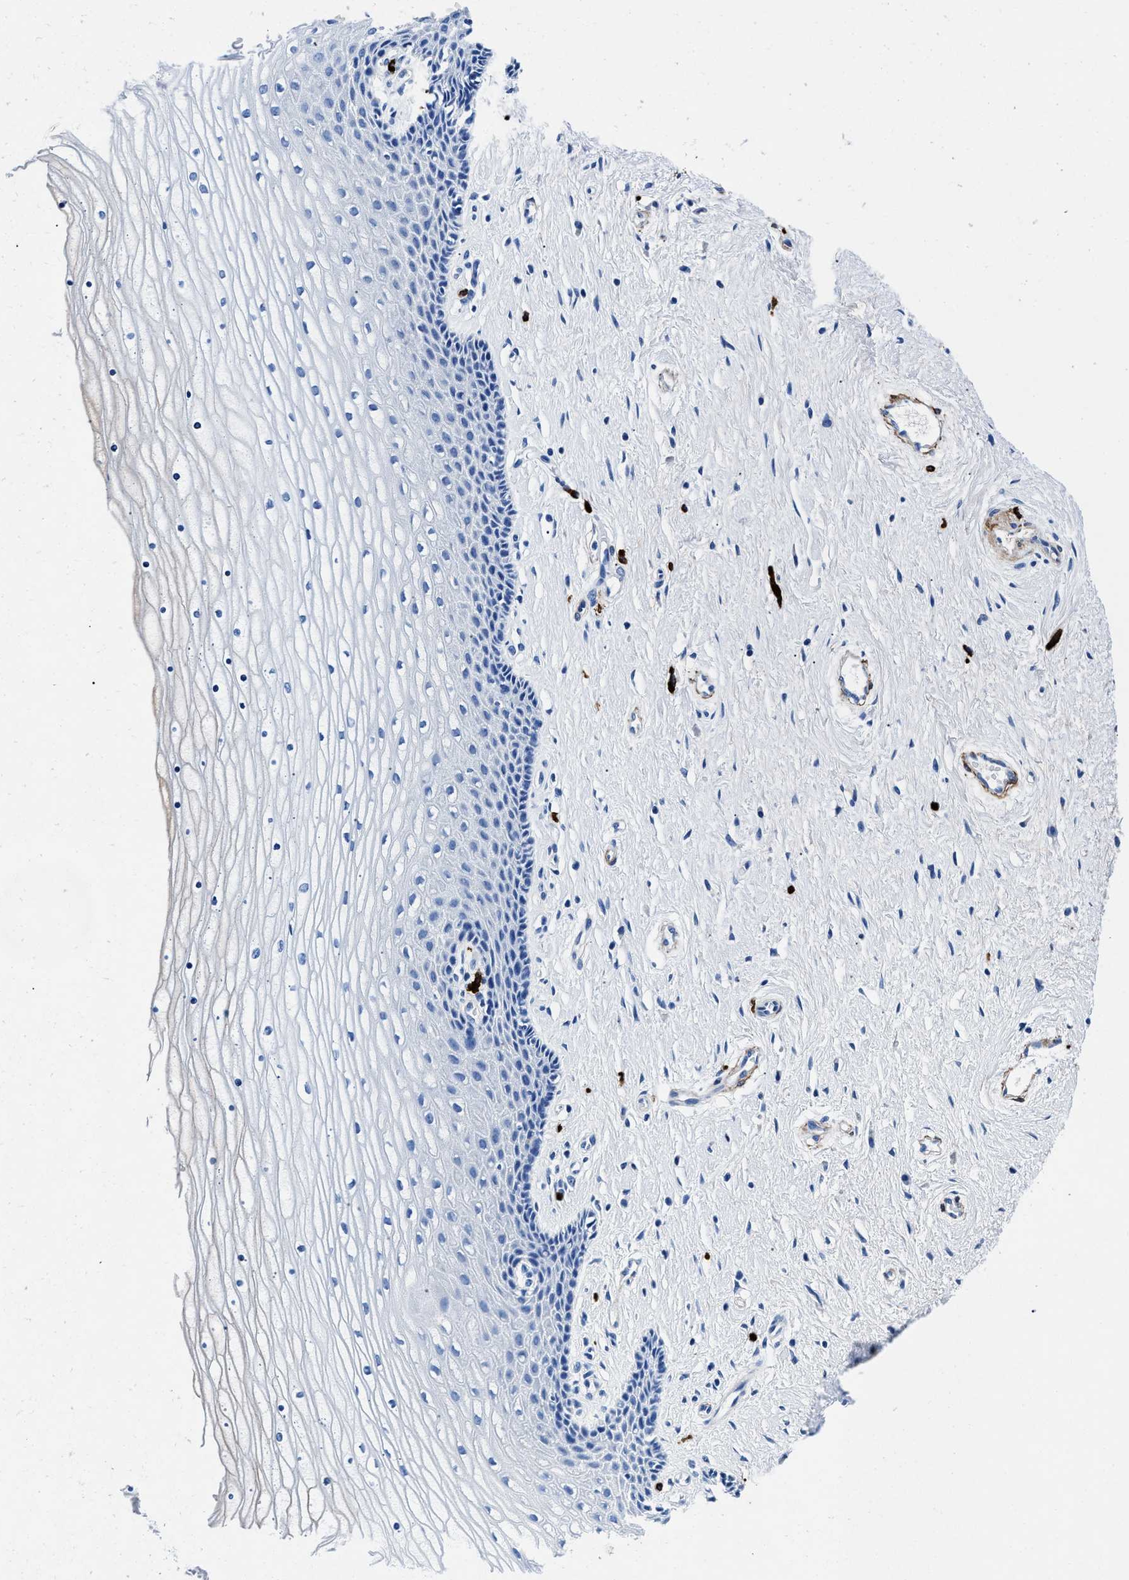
{"staining": {"intensity": "negative", "quantity": "none", "location": "none"}, "tissue": "cervix", "cell_type": "Squamous epithelial cells", "image_type": "normal", "snomed": [{"axis": "morphology", "description": "Normal tissue, NOS"}, {"axis": "topography", "description": "Cervix"}], "caption": "High power microscopy image of an immunohistochemistry (IHC) image of normal cervix, revealing no significant staining in squamous epithelial cells.", "gene": "TEX261", "patient": {"sex": "female", "age": 39}}